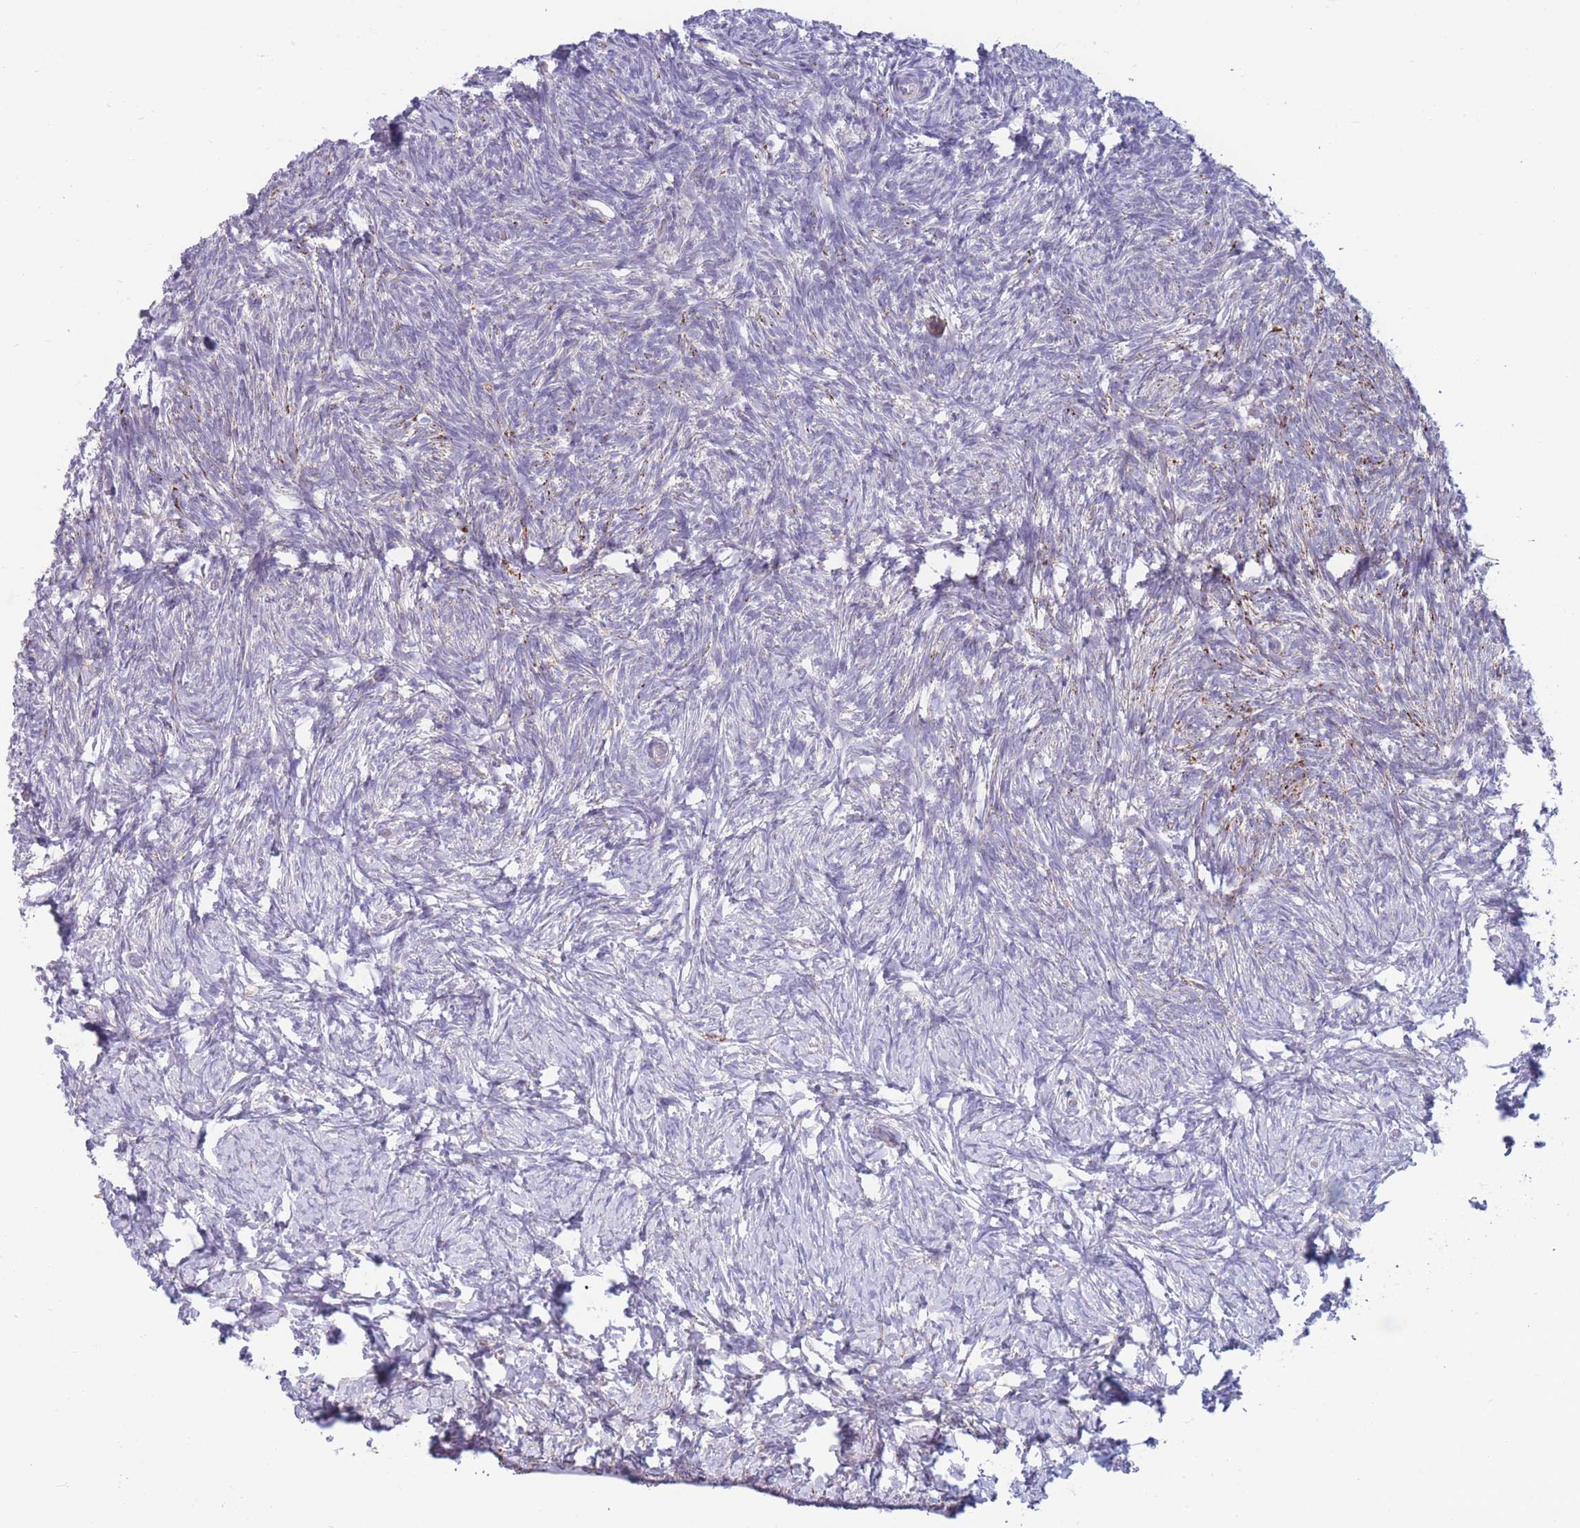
{"staining": {"intensity": "negative", "quantity": "none", "location": "none"}, "tissue": "ovary", "cell_type": "Ovarian stroma cells", "image_type": "normal", "snomed": [{"axis": "morphology", "description": "Normal tissue, NOS"}, {"axis": "topography", "description": "Ovary"}], "caption": "An image of ovary stained for a protein exhibits no brown staining in ovarian stroma cells.", "gene": "PDE4A", "patient": {"sex": "female", "age": 39}}